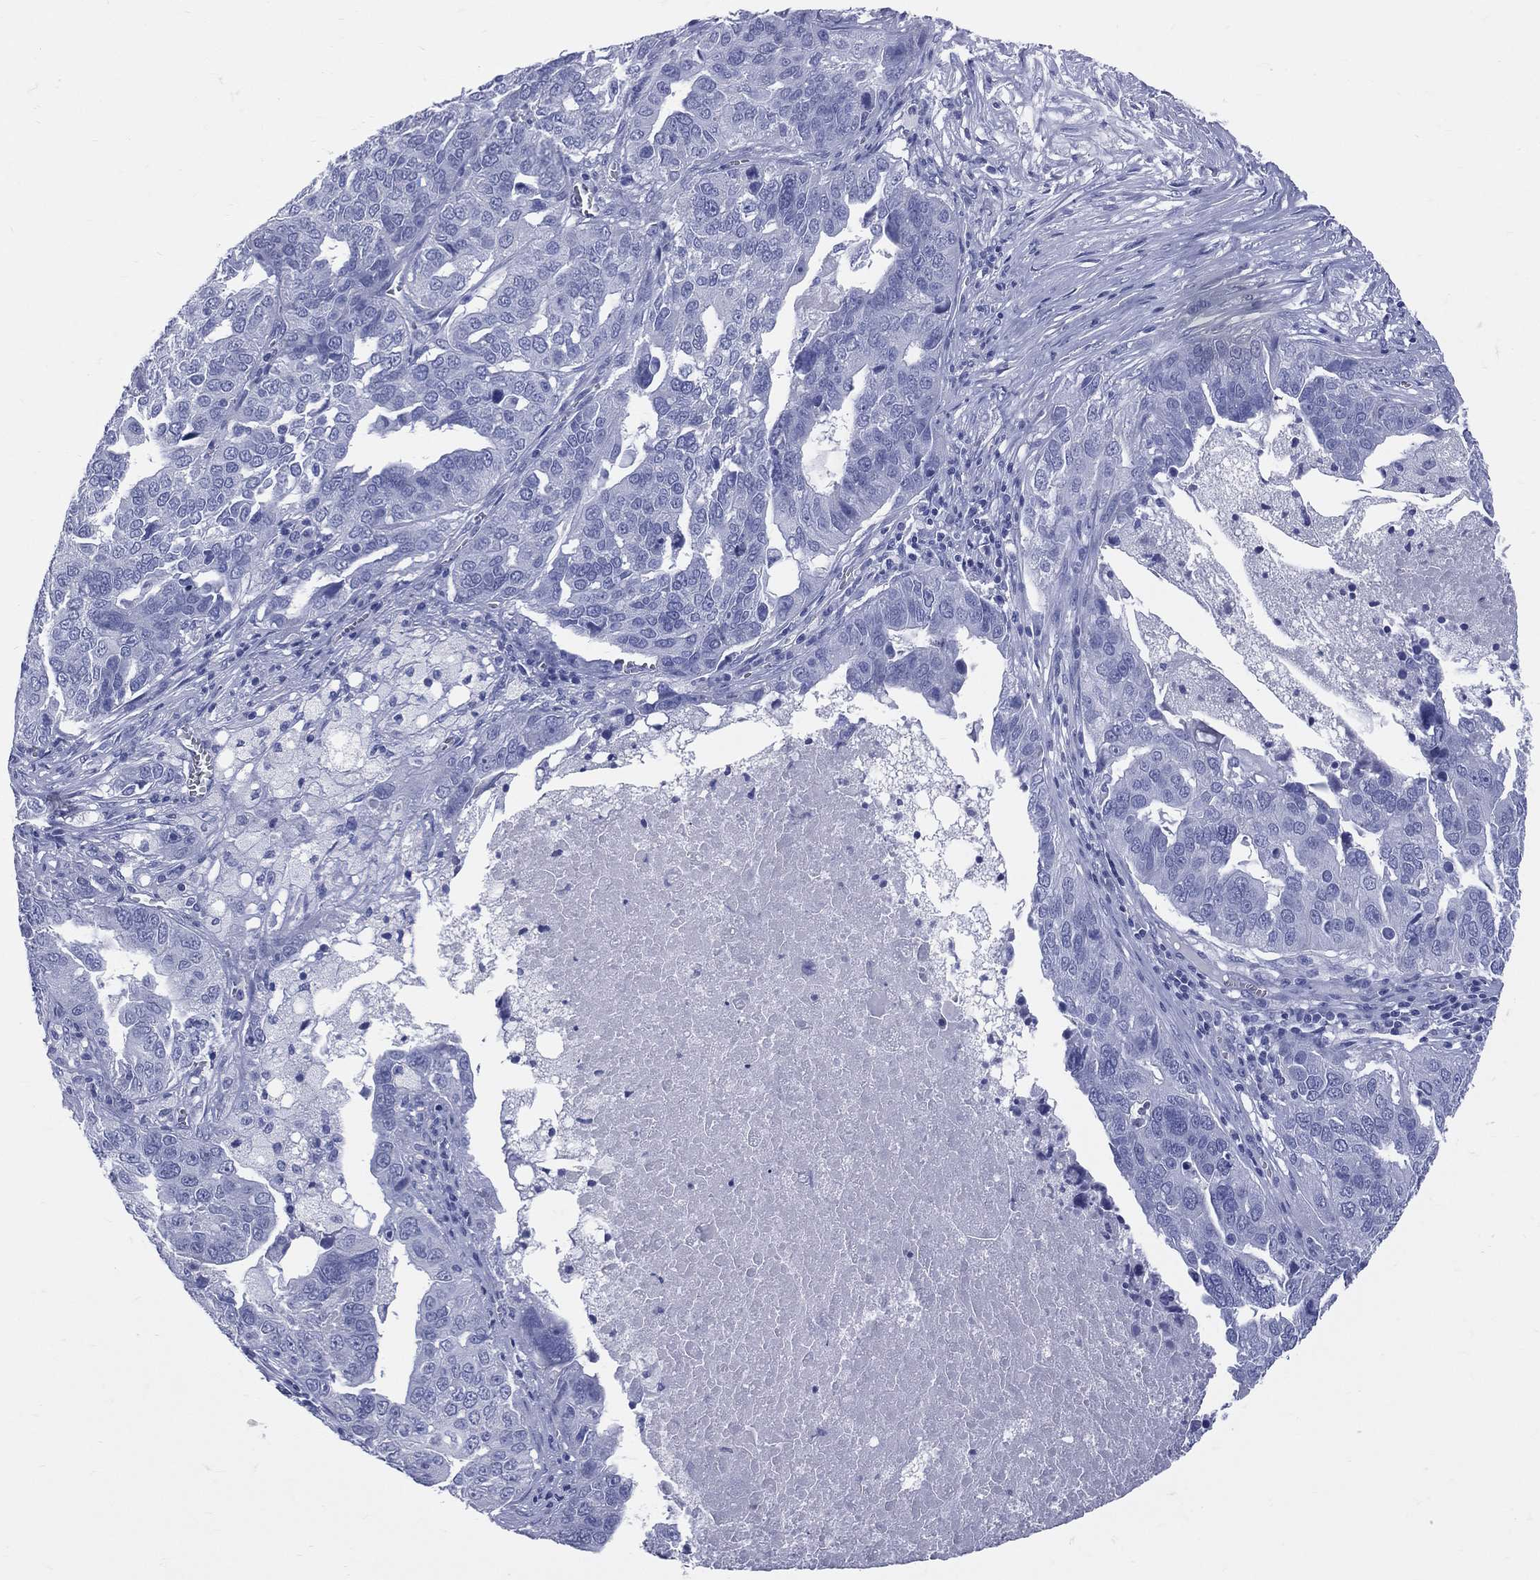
{"staining": {"intensity": "negative", "quantity": "none", "location": "none"}, "tissue": "ovarian cancer", "cell_type": "Tumor cells", "image_type": "cancer", "snomed": [{"axis": "morphology", "description": "Carcinoma, endometroid"}, {"axis": "topography", "description": "Soft tissue"}, {"axis": "topography", "description": "Ovary"}], "caption": "This is an IHC histopathology image of ovarian endometroid carcinoma. There is no positivity in tumor cells.", "gene": "CYLC1", "patient": {"sex": "female", "age": 52}}